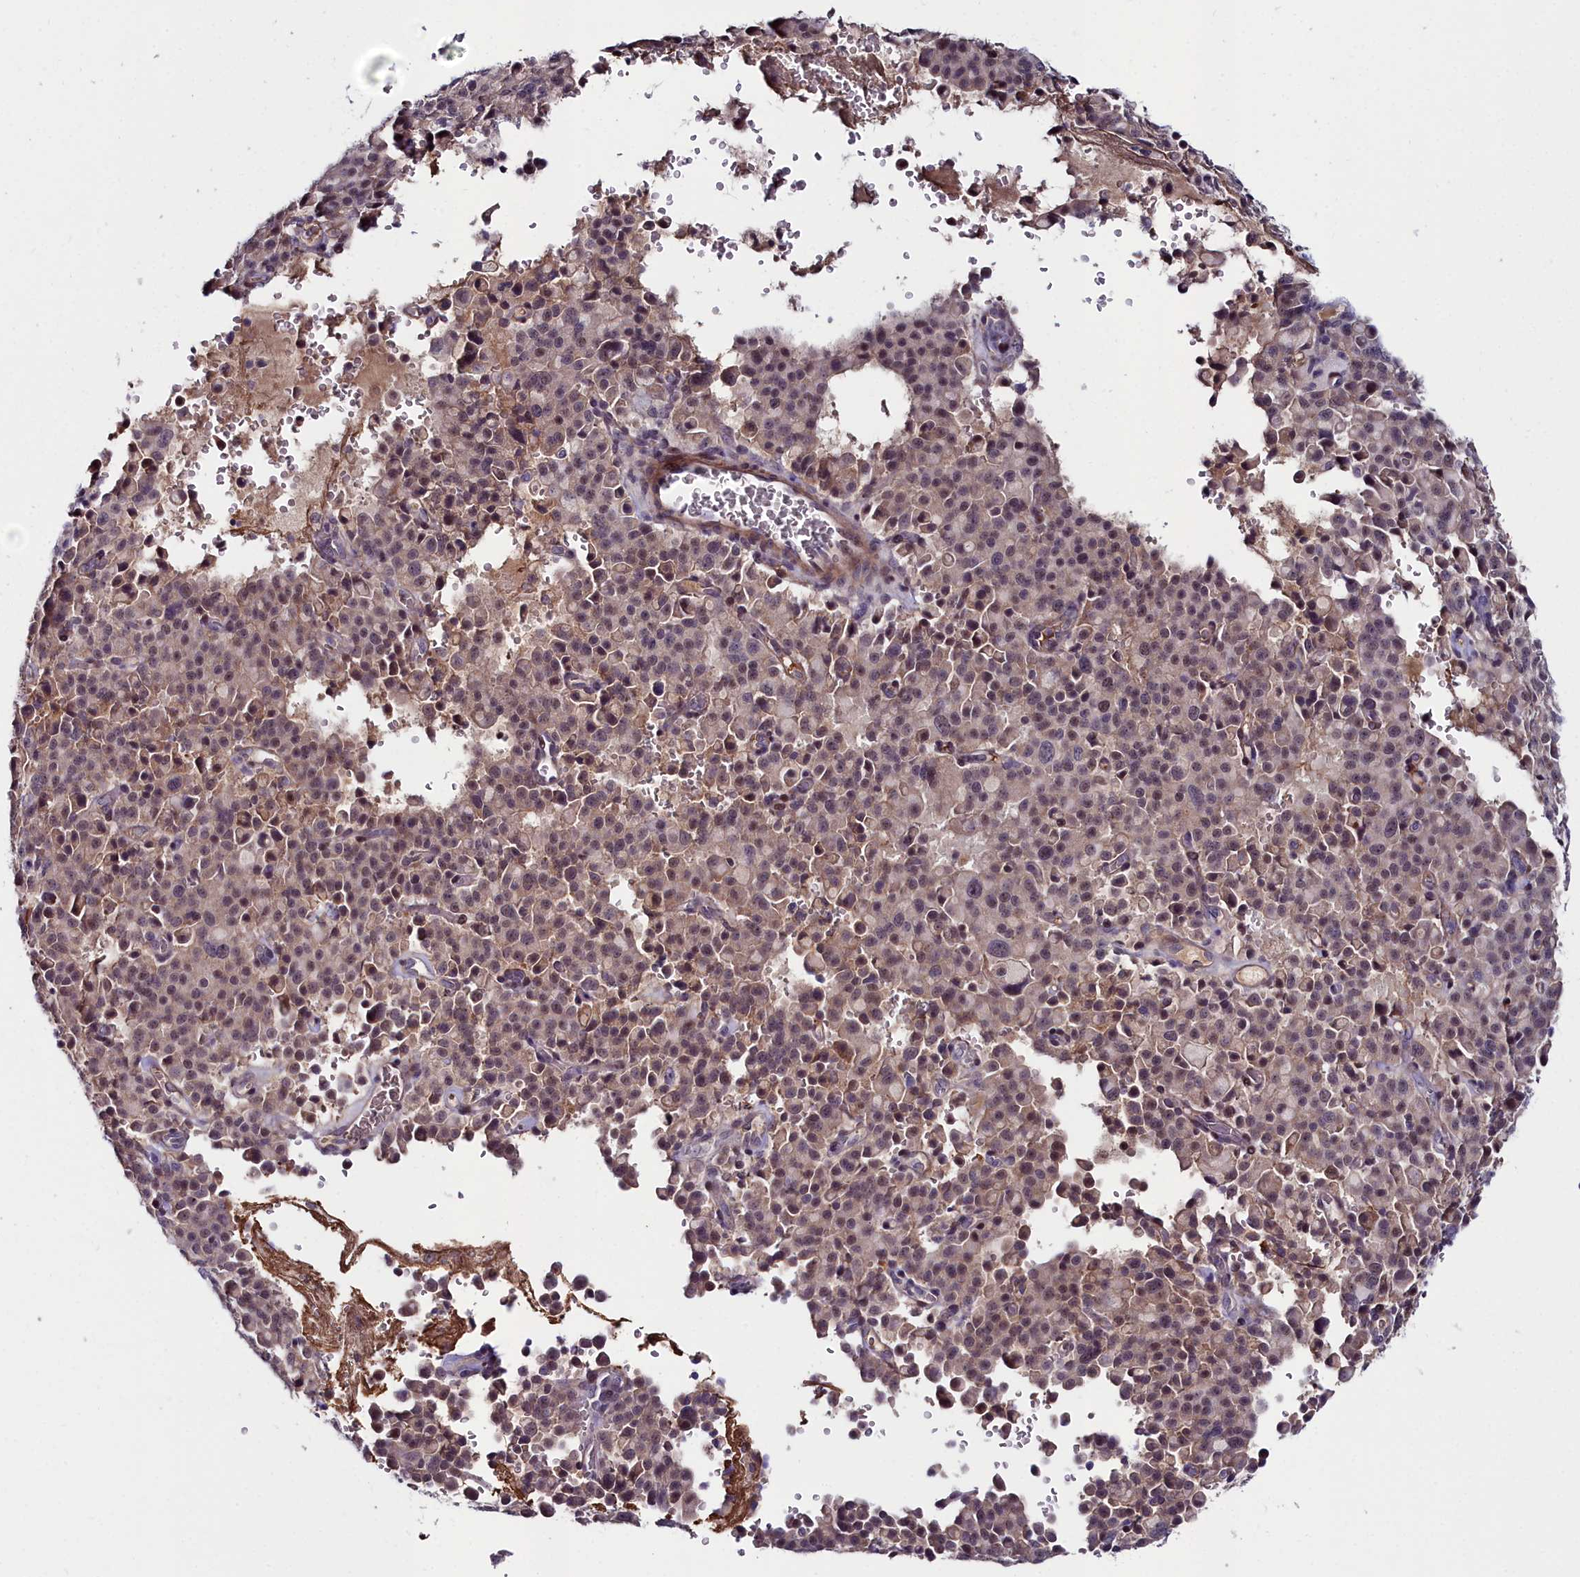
{"staining": {"intensity": "weak", "quantity": "25%-75%", "location": "nuclear"}, "tissue": "pancreatic cancer", "cell_type": "Tumor cells", "image_type": "cancer", "snomed": [{"axis": "morphology", "description": "Adenocarcinoma, NOS"}, {"axis": "topography", "description": "Pancreas"}], "caption": "Tumor cells reveal low levels of weak nuclear expression in about 25%-75% of cells in pancreatic cancer (adenocarcinoma). Using DAB (3,3'-diaminobenzidine) (brown) and hematoxylin (blue) stains, captured at high magnification using brightfield microscopy.", "gene": "KCTD18", "patient": {"sex": "male", "age": 65}}